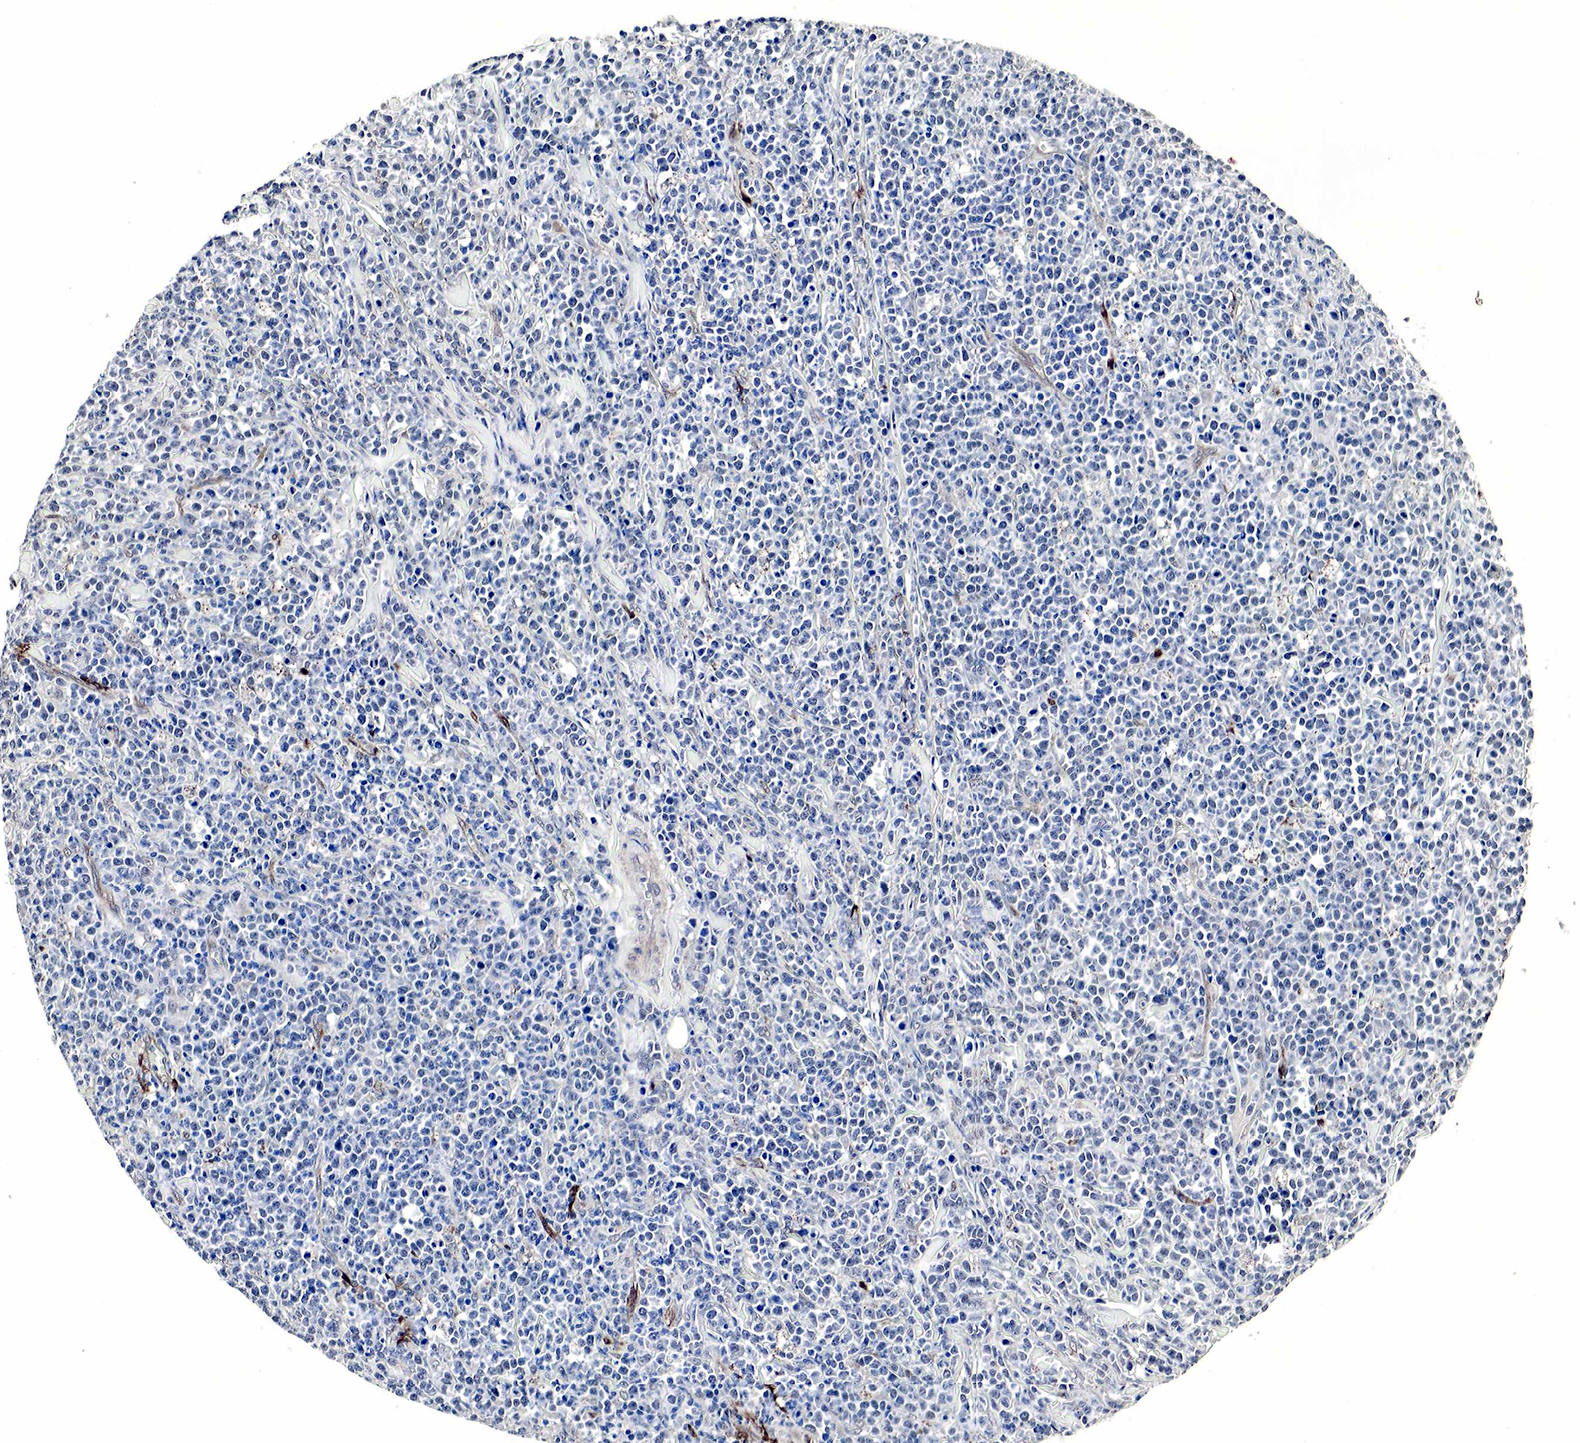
{"staining": {"intensity": "negative", "quantity": "none", "location": "none"}, "tissue": "lymphoma", "cell_type": "Tumor cells", "image_type": "cancer", "snomed": [{"axis": "morphology", "description": "Malignant lymphoma, non-Hodgkin's type, High grade"}, {"axis": "topography", "description": "Small intestine"}, {"axis": "topography", "description": "Colon"}], "caption": "Human lymphoma stained for a protein using immunohistochemistry reveals no expression in tumor cells.", "gene": "SPIN1", "patient": {"sex": "male", "age": 8}}